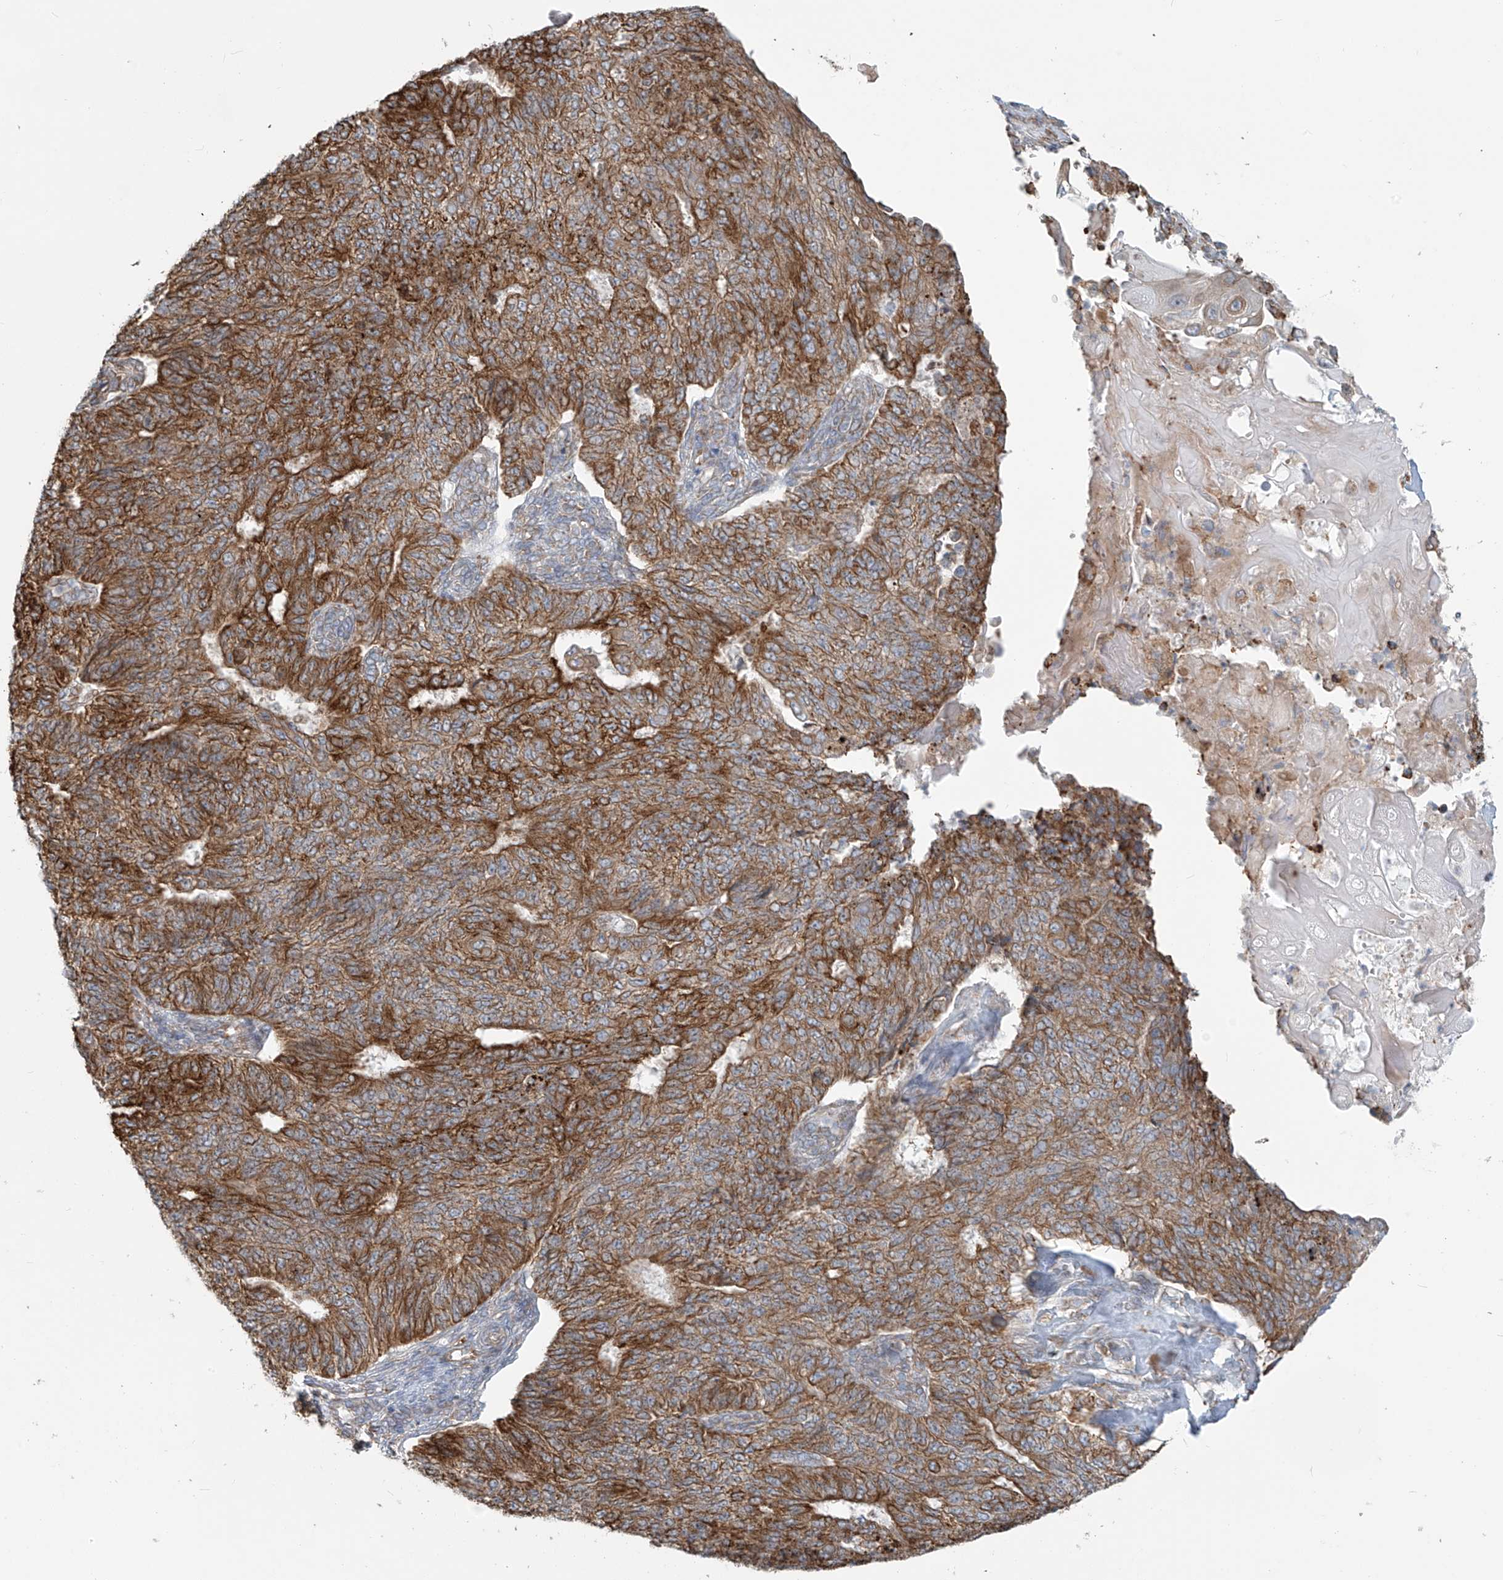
{"staining": {"intensity": "strong", "quantity": ">75%", "location": "cytoplasmic/membranous"}, "tissue": "endometrial cancer", "cell_type": "Tumor cells", "image_type": "cancer", "snomed": [{"axis": "morphology", "description": "Adenocarcinoma, NOS"}, {"axis": "topography", "description": "Endometrium"}], "caption": "Endometrial cancer (adenocarcinoma) stained for a protein displays strong cytoplasmic/membranous positivity in tumor cells.", "gene": "KATNIP", "patient": {"sex": "female", "age": 32}}